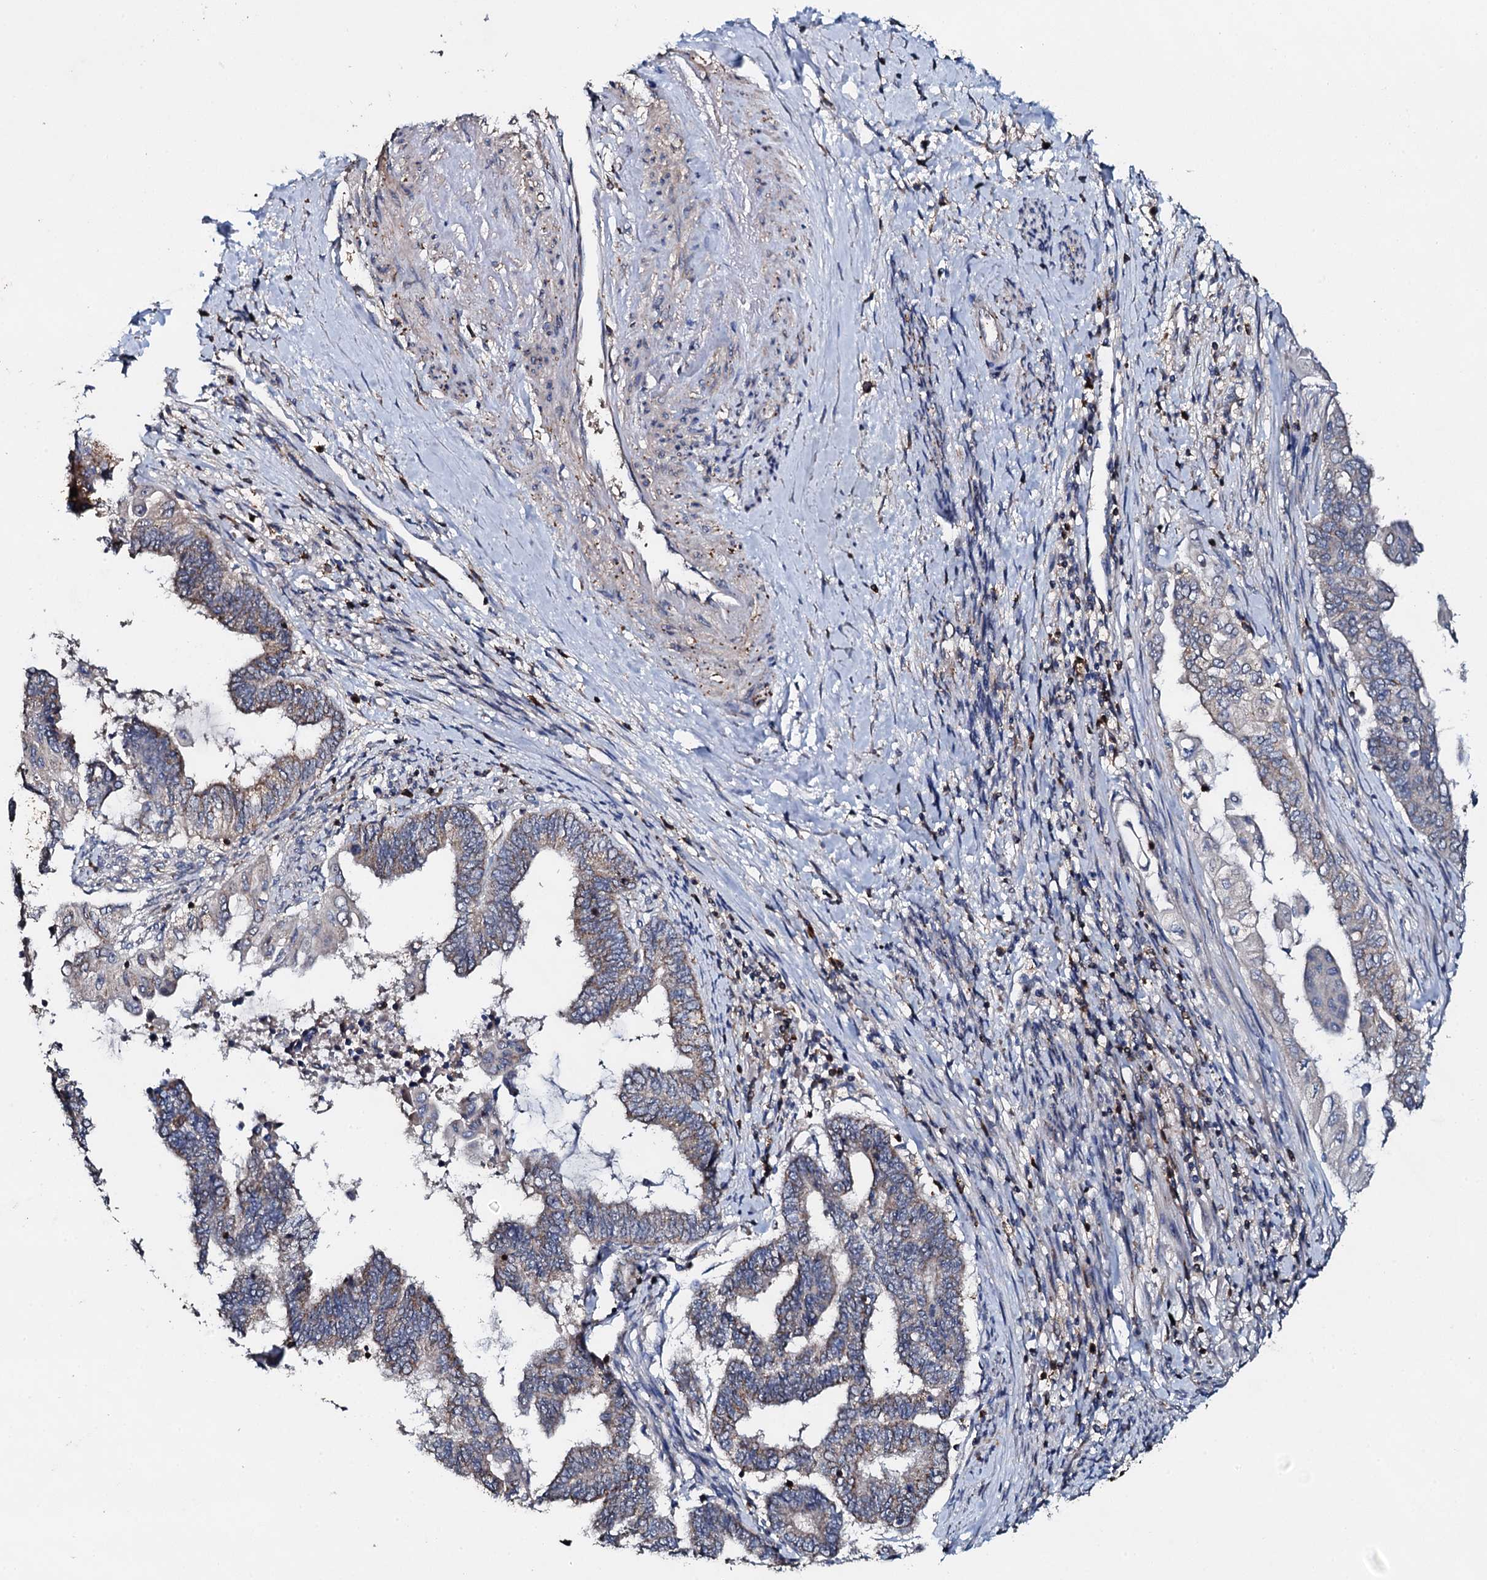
{"staining": {"intensity": "weak", "quantity": "25%-75%", "location": "cytoplasmic/membranous"}, "tissue": "endometrial cancer", "cell_type": "Tumor cells", "image_type": "cancer", "snomed": [{"axis": "morphology", "description": "Adenocarcinoma, NOS"}, {"axis": "topography", "description": "Uterus"}, {"axis": "topography", "description": "Endometrium"}], "caption": "IHC micrograph of neoplastic tissue: human endometrial cancer stained using IHC demonstrates low levels of weak protein expression localized specifically in the cytoplasmic/membranous of tumor cells, appearing as a cytoplasmic/membranous brown color.", "gene": "GRK2", "patient": {"sex": "female", "age": 70}}